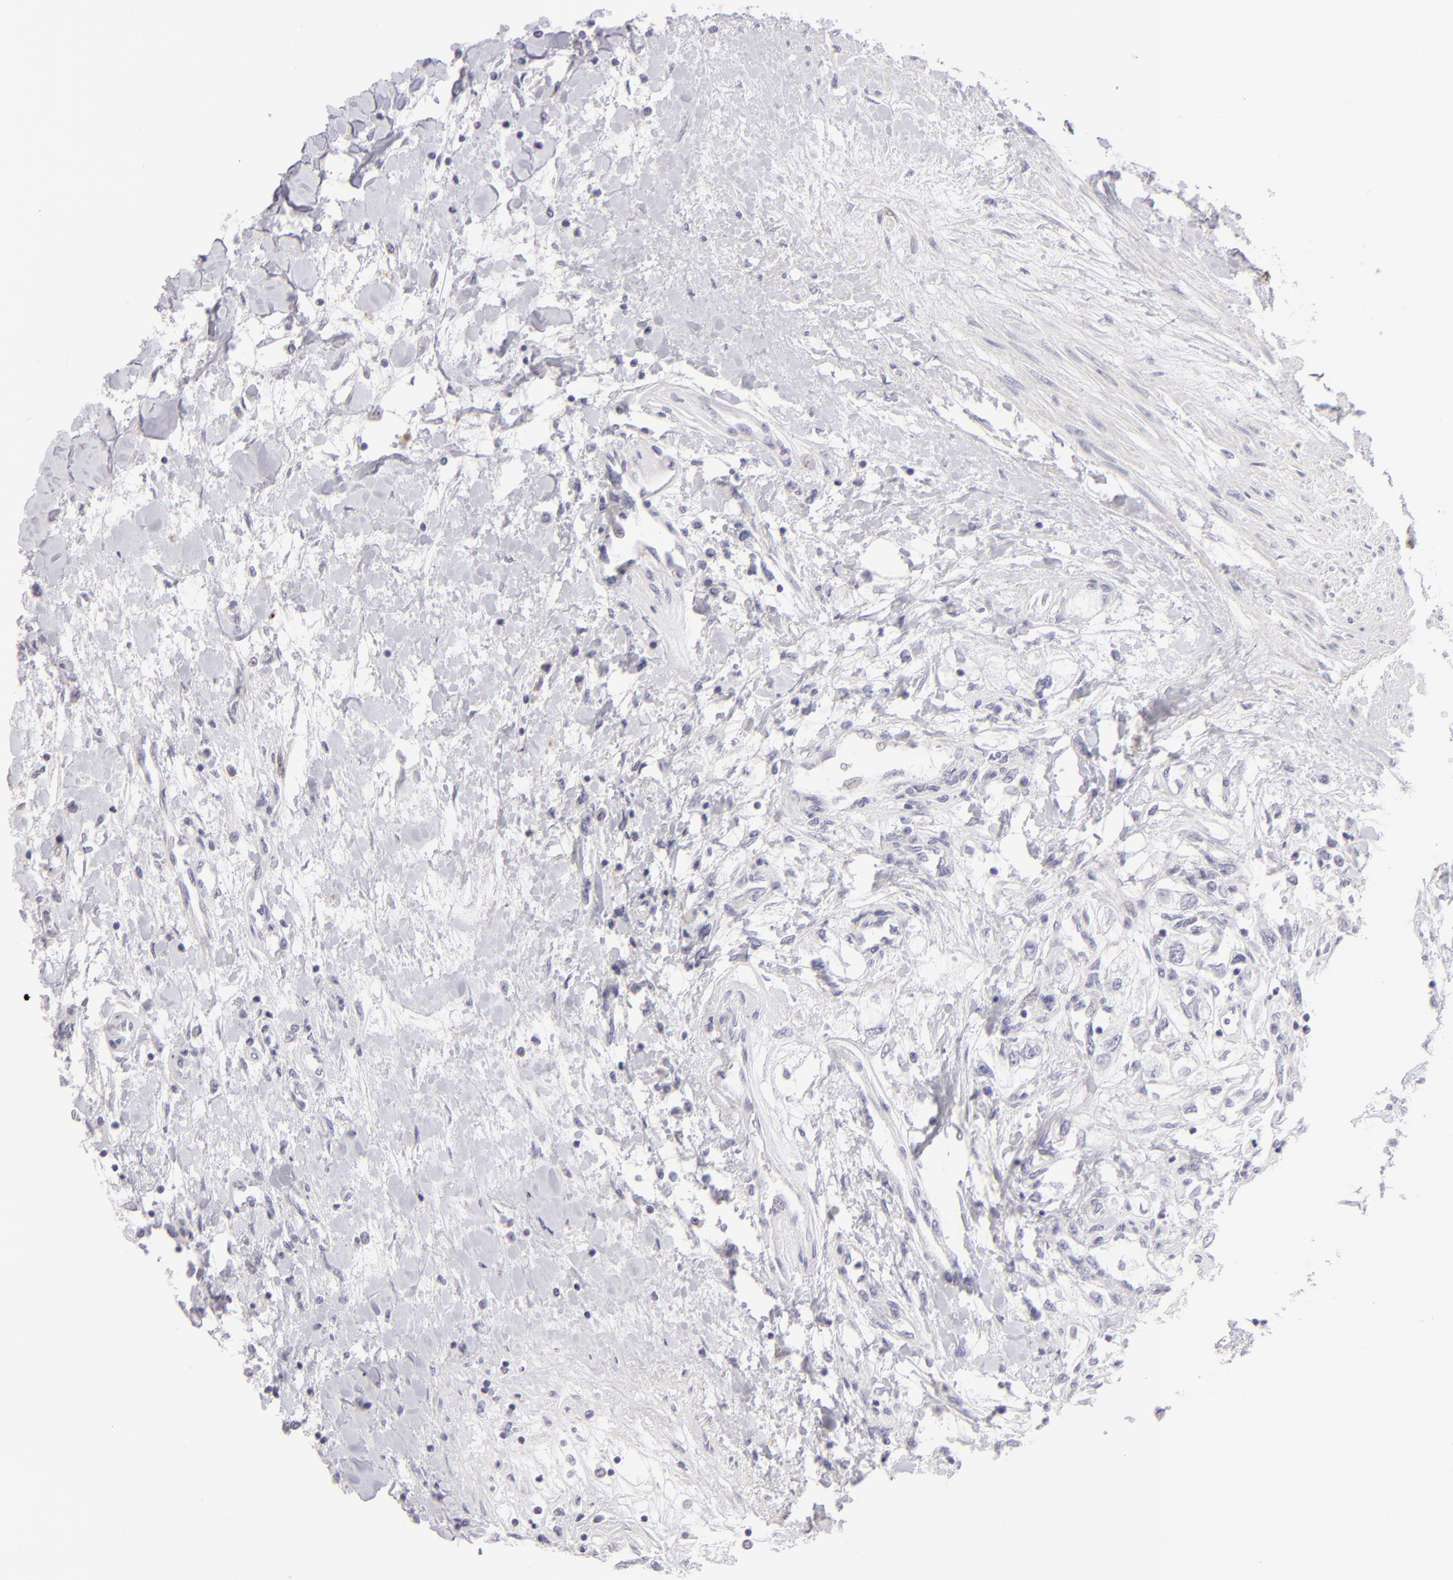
{"staining": {"intensity": "negative", "quantity": "none", "location": "none"}, "tissue": "renal cancer", "cell_type": "Tumor cells", "image_type": "cancer", "snomed": [{"axis": "morphology", "description": "Adenocarcinoma, NOS"}, {"axis": "topography", "description": "Kidney"}], "caption": "Tumor cells are negative for protein expression in human adenocarcinoma (renal).", "gene": "CLDN4", "patient": {"sex": "male", "age": 57}}